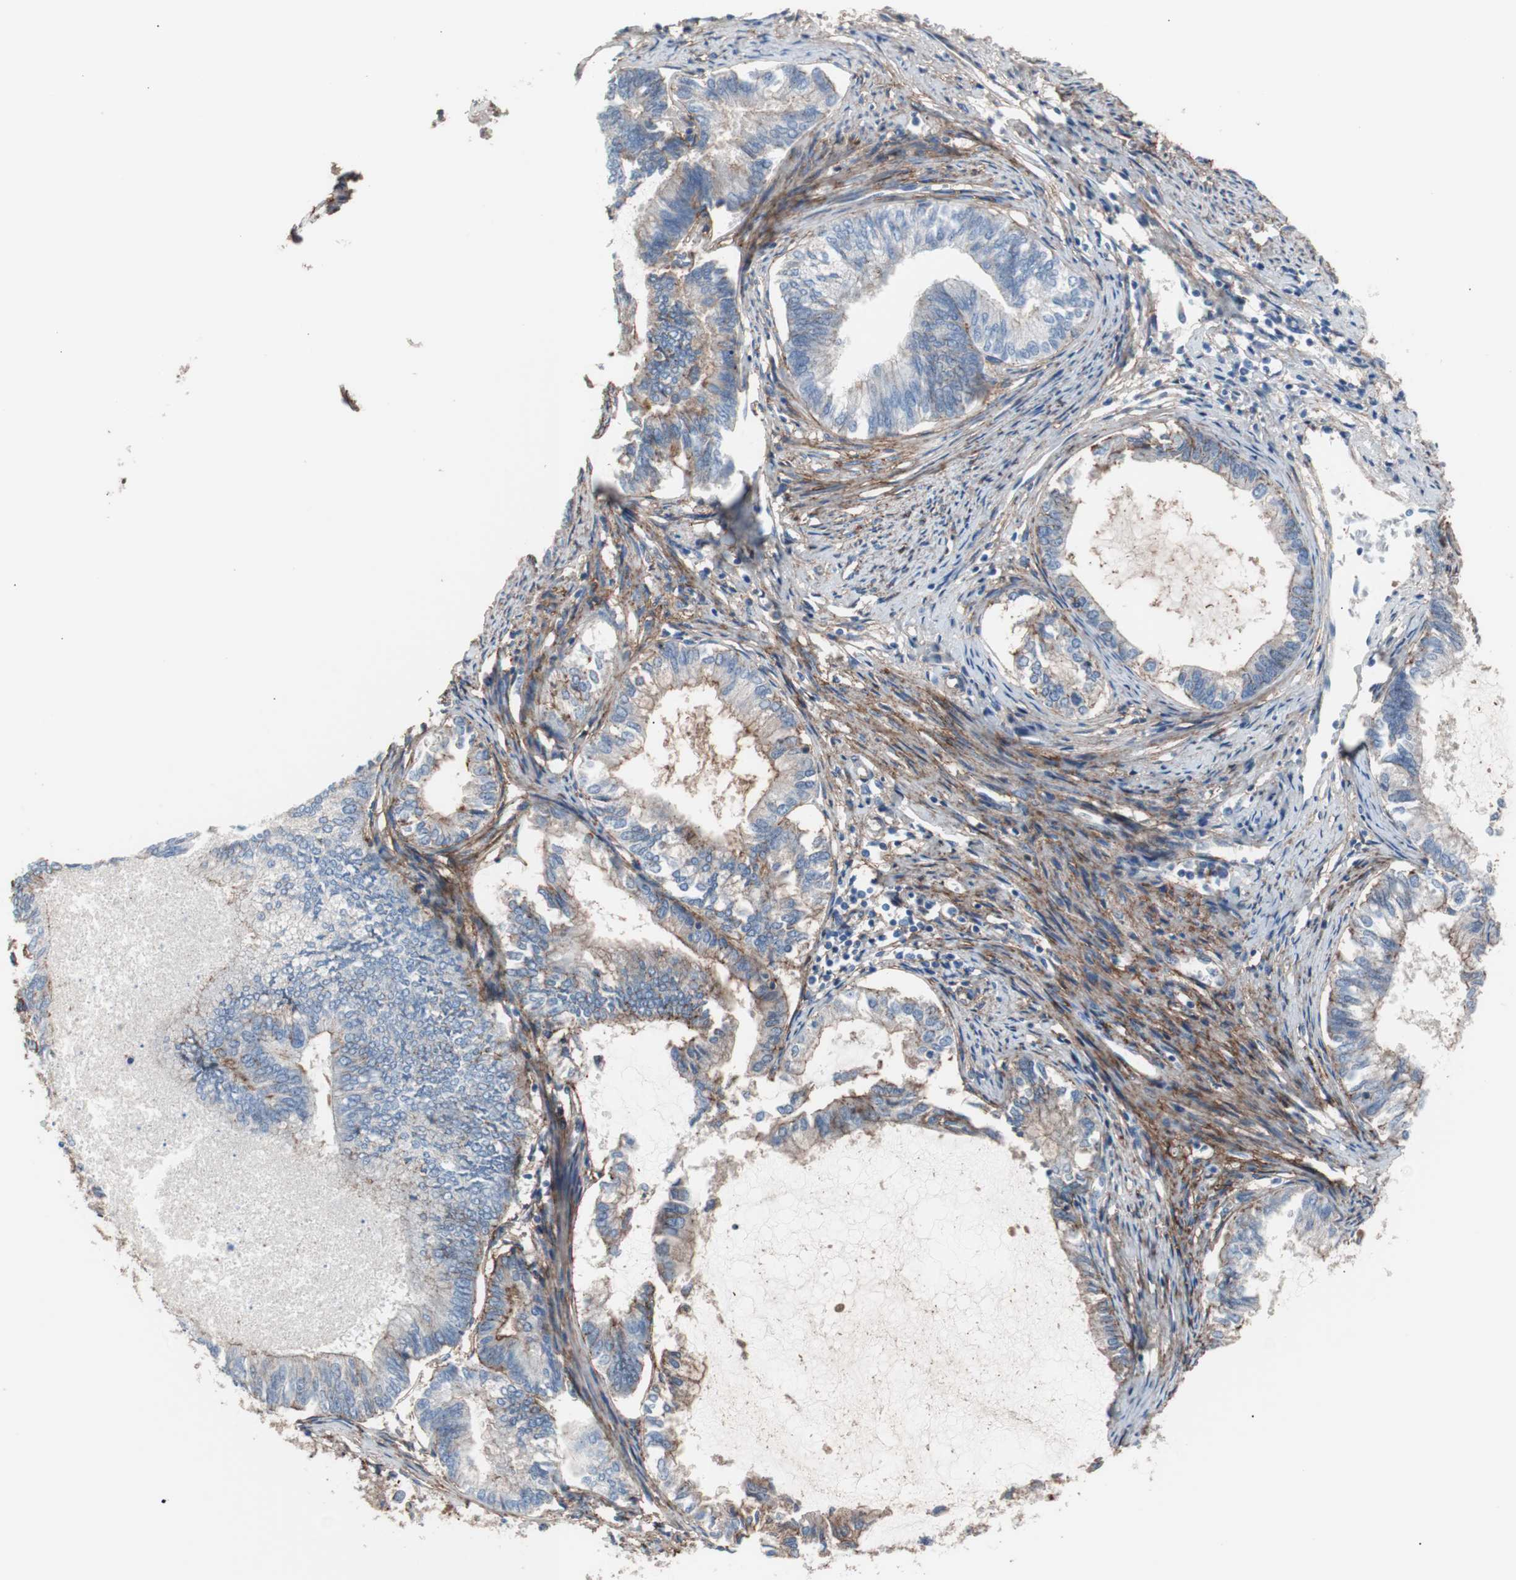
{"staining": {"intensity": "moderate", "quantity": "<25%", "location": "cytoplasmic/membranous"}, "tissue": "endometrial cancer", "cell_type": "Tumor cells", "image_type": "cancer", "snomed": [{"axis": "morphology", "description": "Adenocarcinoma, NOS"}, {"axis": "topography", "description": "Endometrium"}], "caption": "A low amount of moderate cytoplasmic/membranous expression is appreciated in about <25% of tumor cells in endometrial cancer tissue.", "gene": "CD81", "patient": {"sex": "female", "age": 86}}